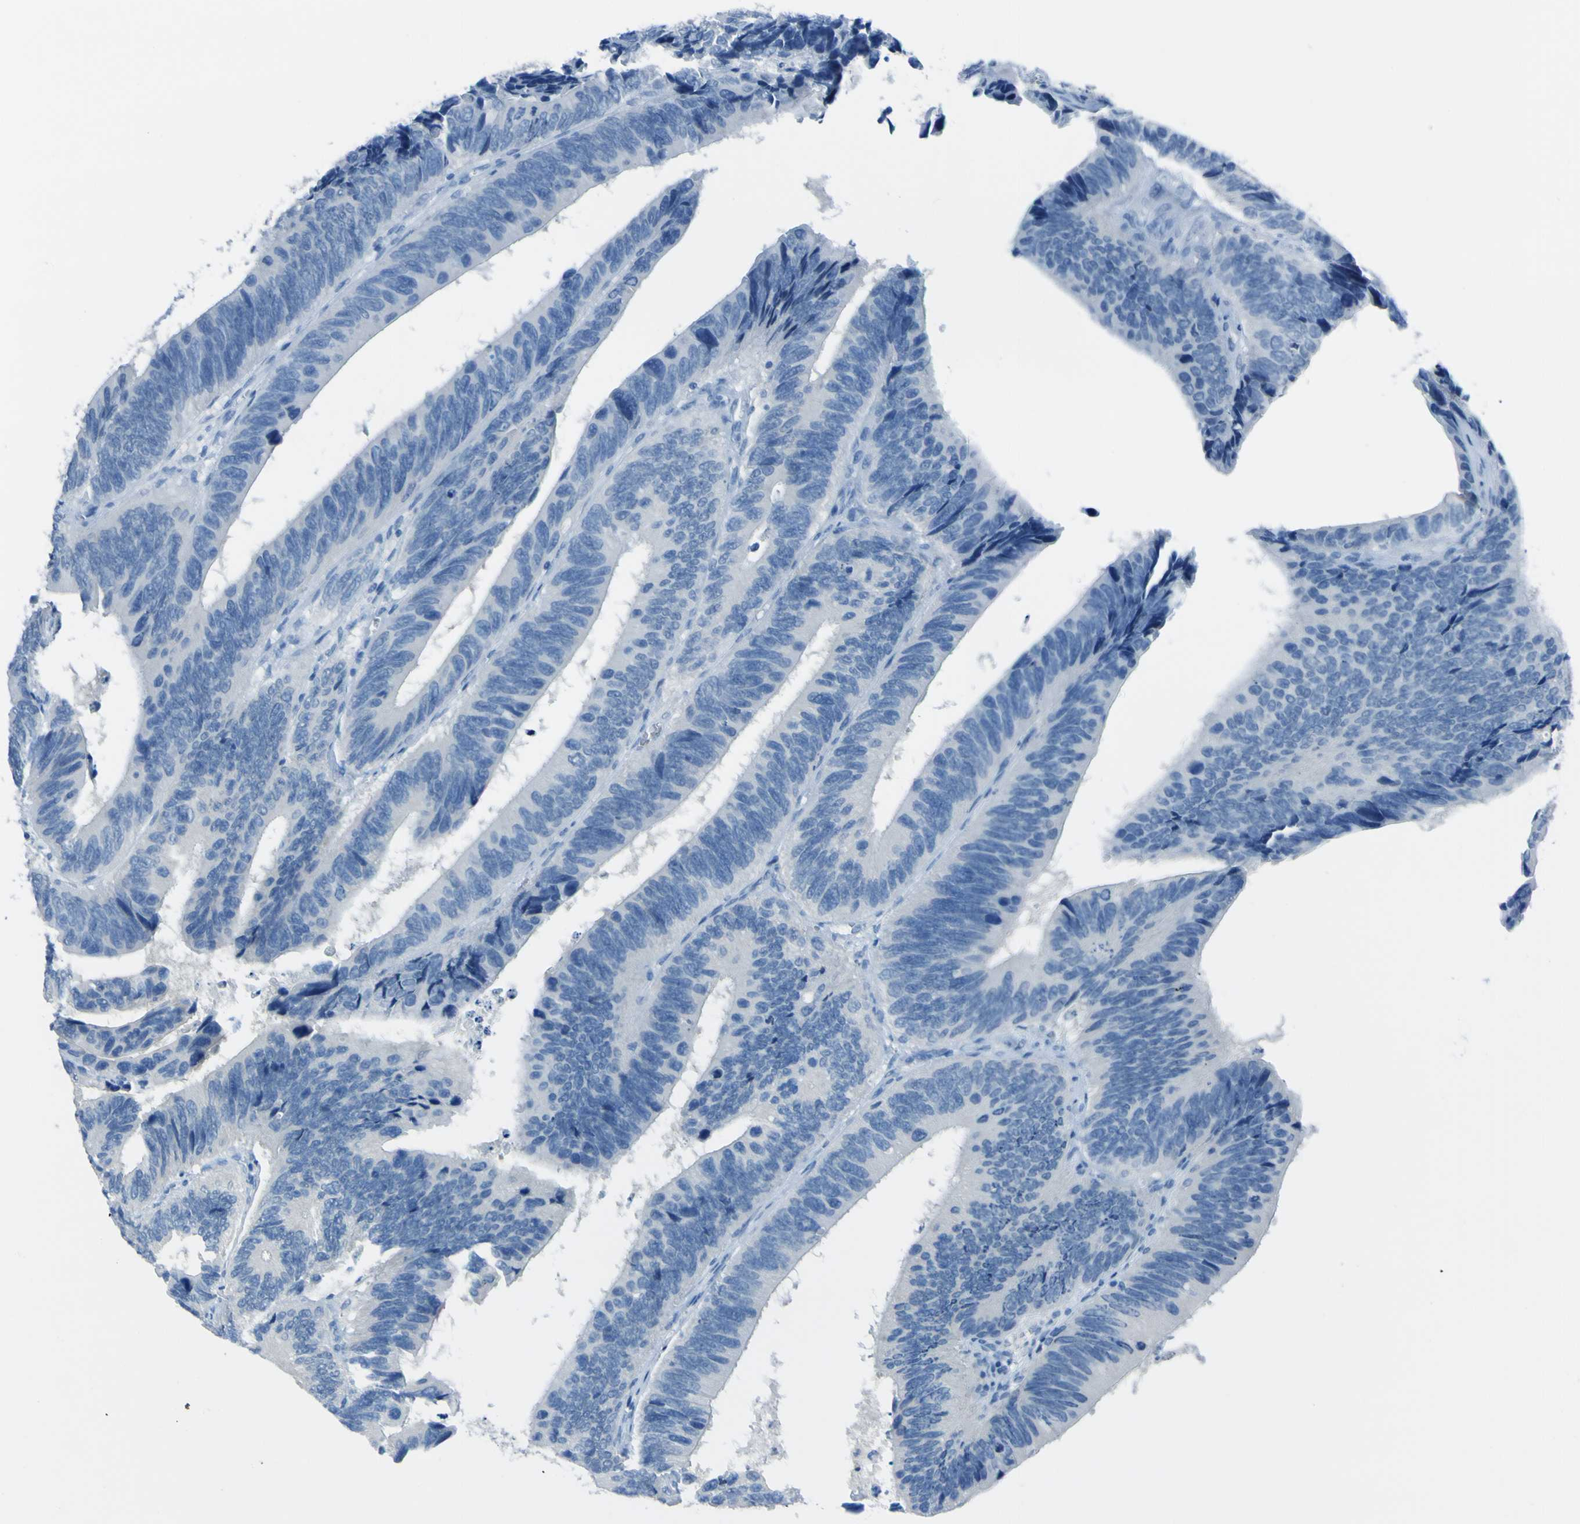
{"staining": {"intensity": "negative", "quantity": "none", "location": "none"}, "tissue": "colorectal cancer", "cell_type": "Tumor cells", "image_type": "cancer", "snomed": [{"axis": "morphology", "description": "Adenocarcinoma, NOS"}, {"axis": "topography", "description": "Colon"}], "caption": "Tumor cells show no significant staining in adenocarcinoma (colorectal).", "gene": "PHKG1", "patient": {"sex": "male", "age": 72}}